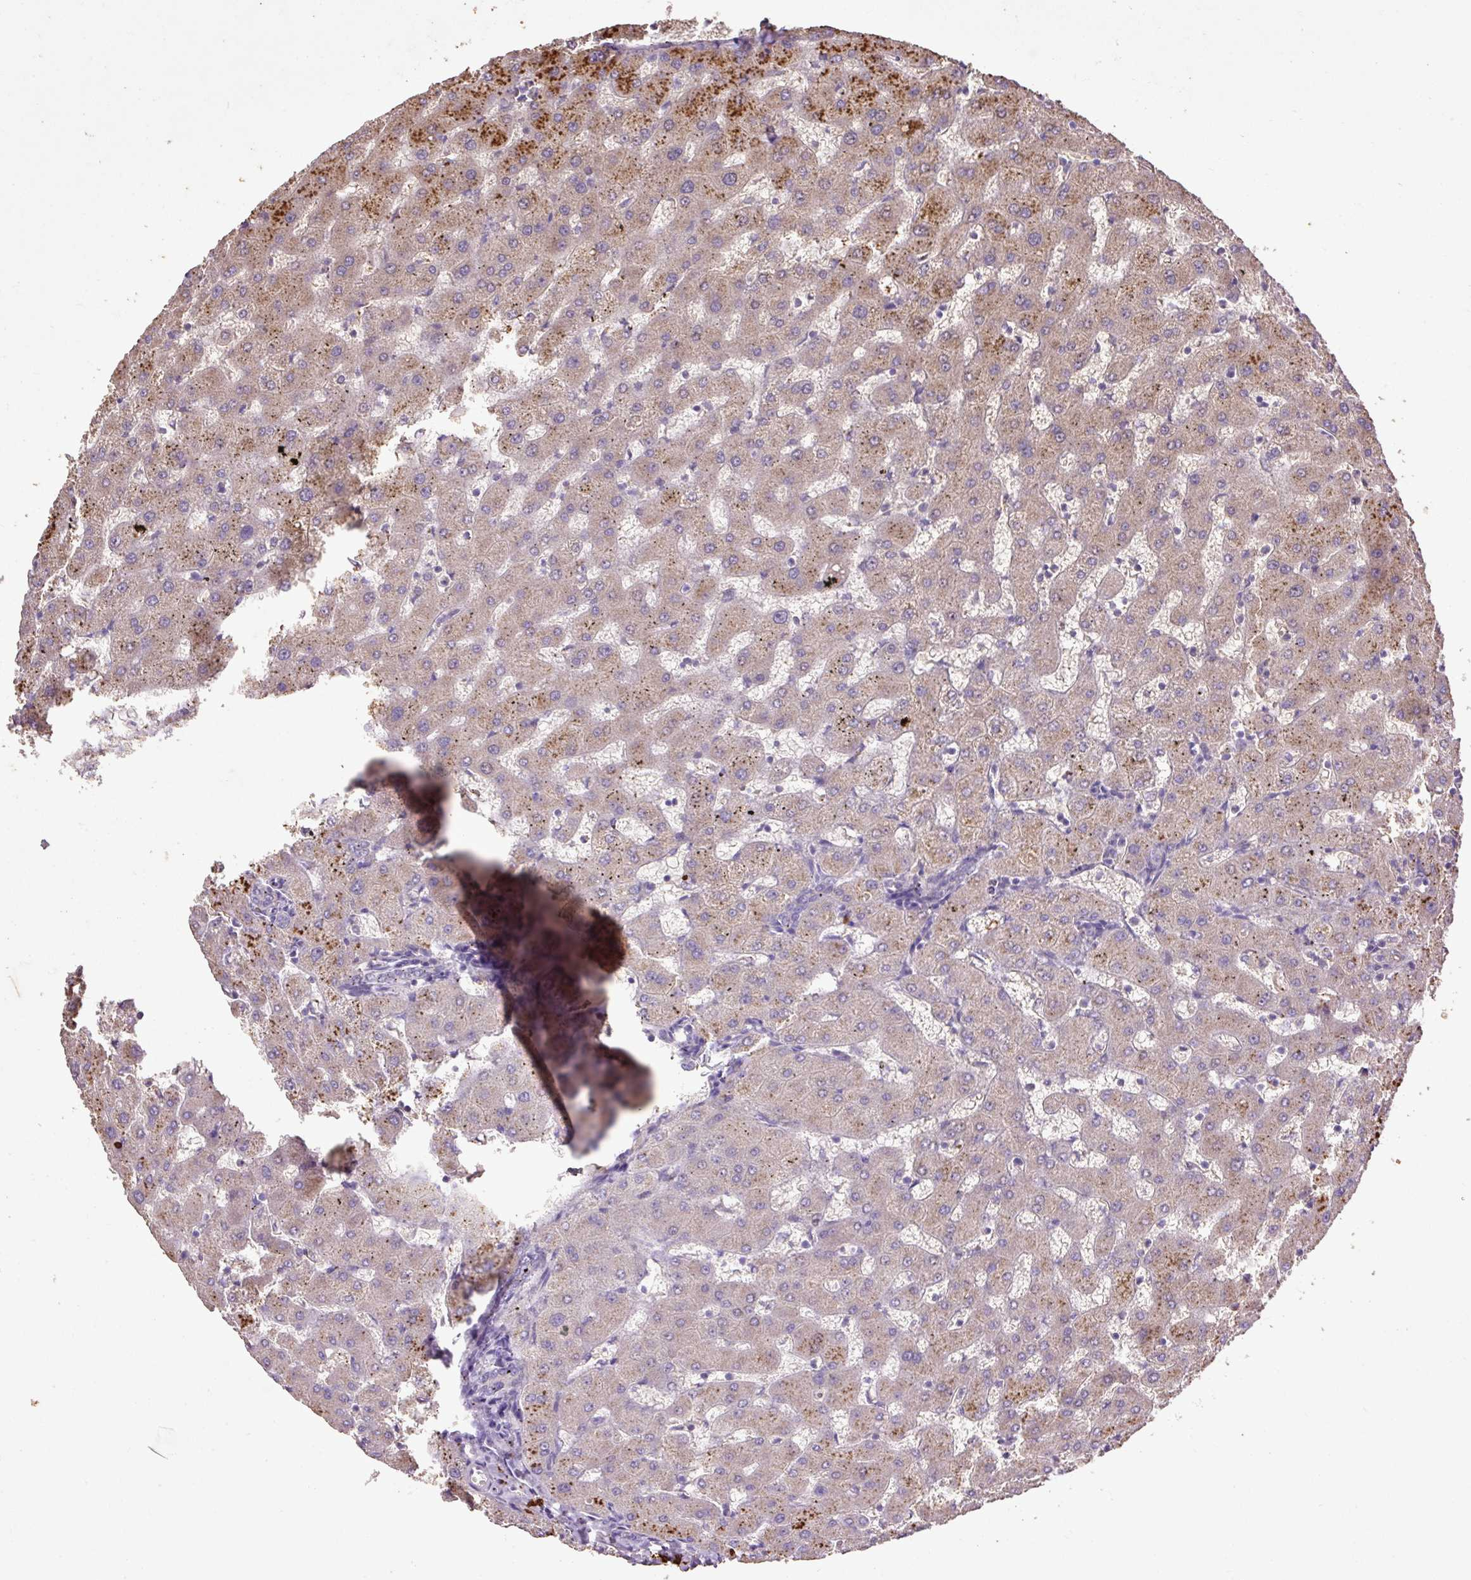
{"staining": {"intensity": "negative", "quantity": "none", "location": "none"}, "tissue": "liver", "cell_type": "Cholangiocytes", "image_type": "normal", "snomed": [{"axis": "morphology", "description": "Normal tissue, NOS"}, {"axis": "topography", "description": "Liver"}], "caption": "This is a micrograph of IHC staining of benign liver, which shows no positivity in cholangiocytes.", "gene": "LRTM2", "patient": {"sex": "female", "age": 63}}